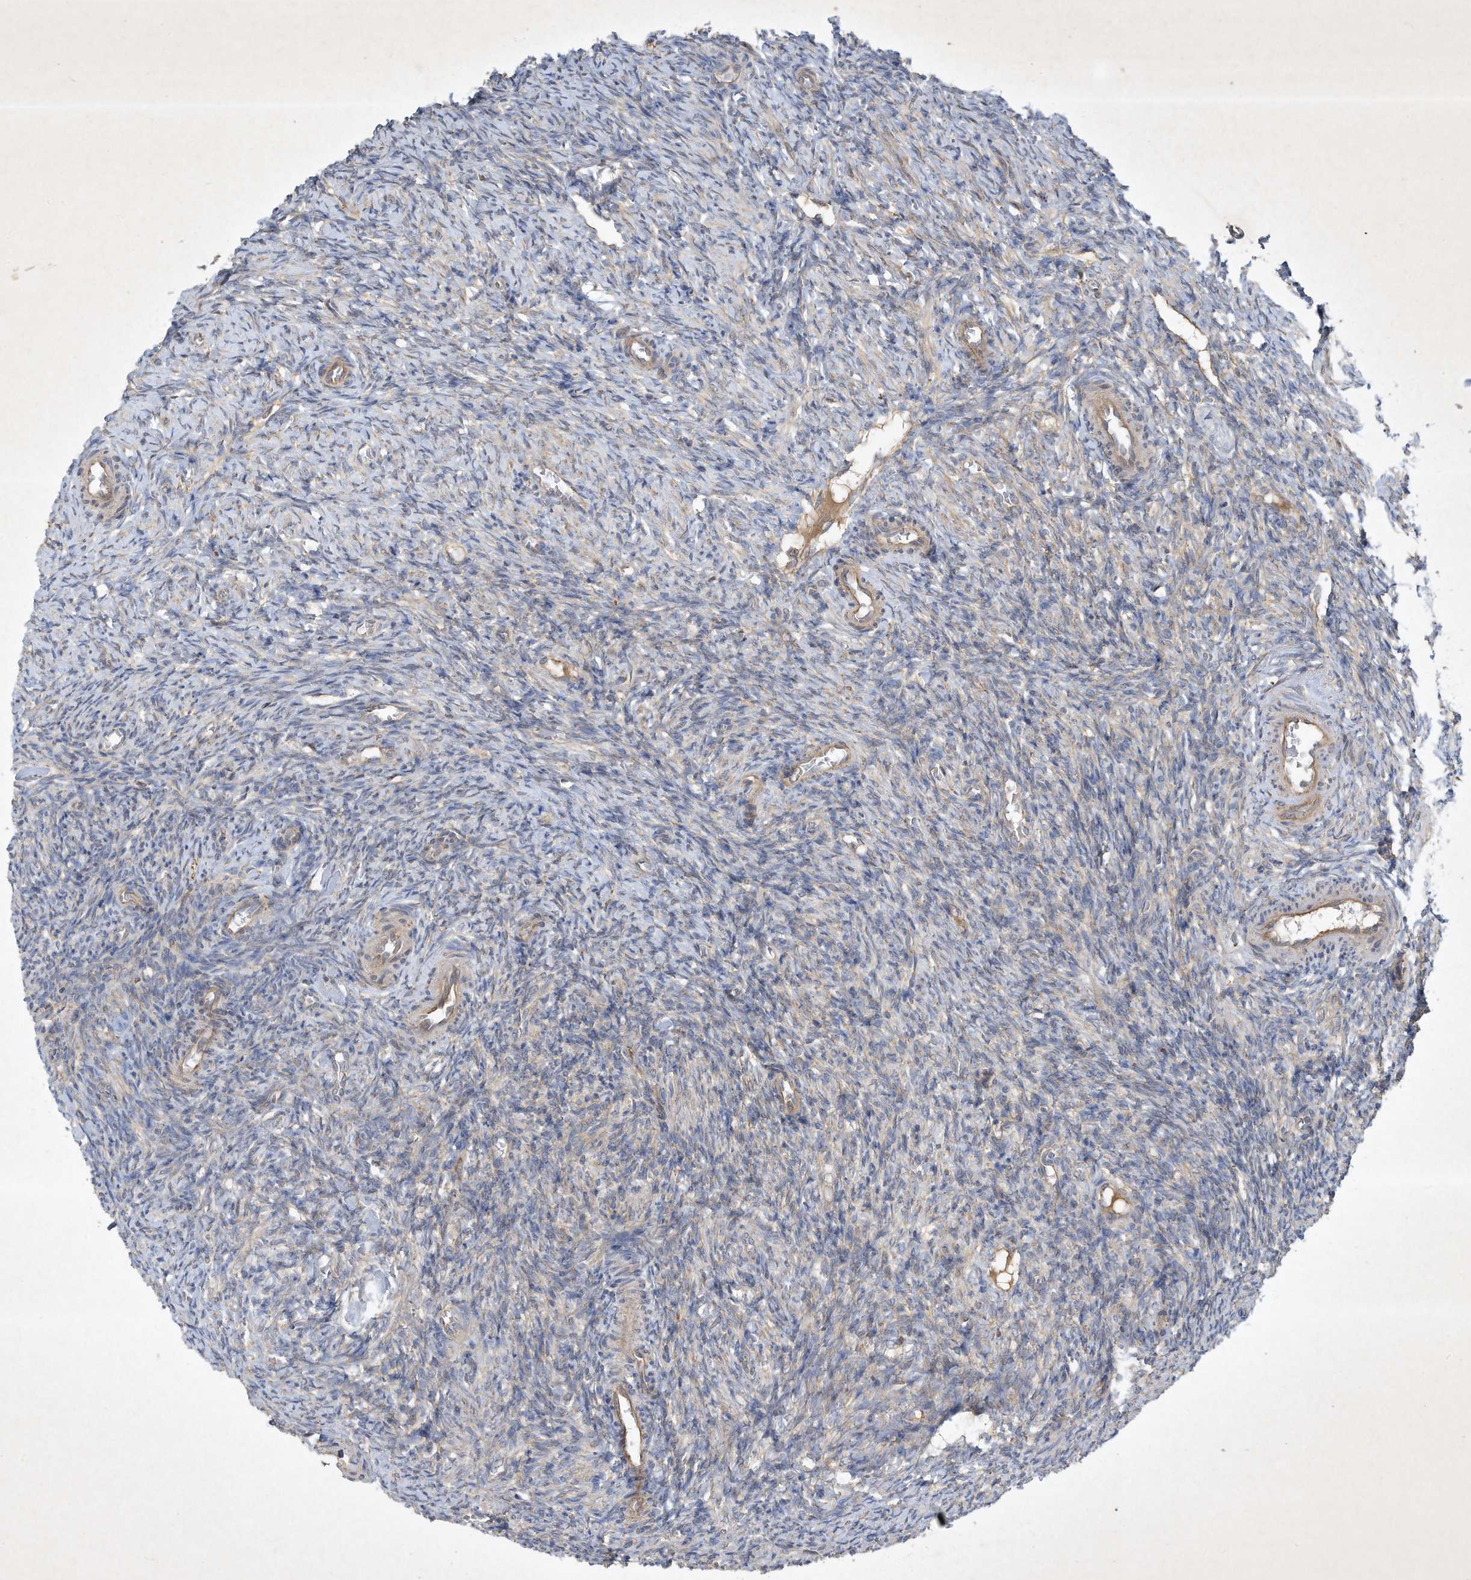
{"staining": {"intensity": "negative", "quantity": "none", "location": "none"}, "tissue": "ovary", "cell_type": "Ovarian stroma cells", "image_type": "normal", "snomed": [{"axis": "morphology", "description": "Normal tissue, NOS"}, {"axis": "topography", "description": "Ovary"}], "caption": "Protein analysis of unremarkable ovary shows no significant staining in ovarian stroma cells. (Immunohistochemistry (ihc), brightfield microscopy, high magnification).", "gene": "SYNJ2", "patient": {"sex": "female", "age": 27}}